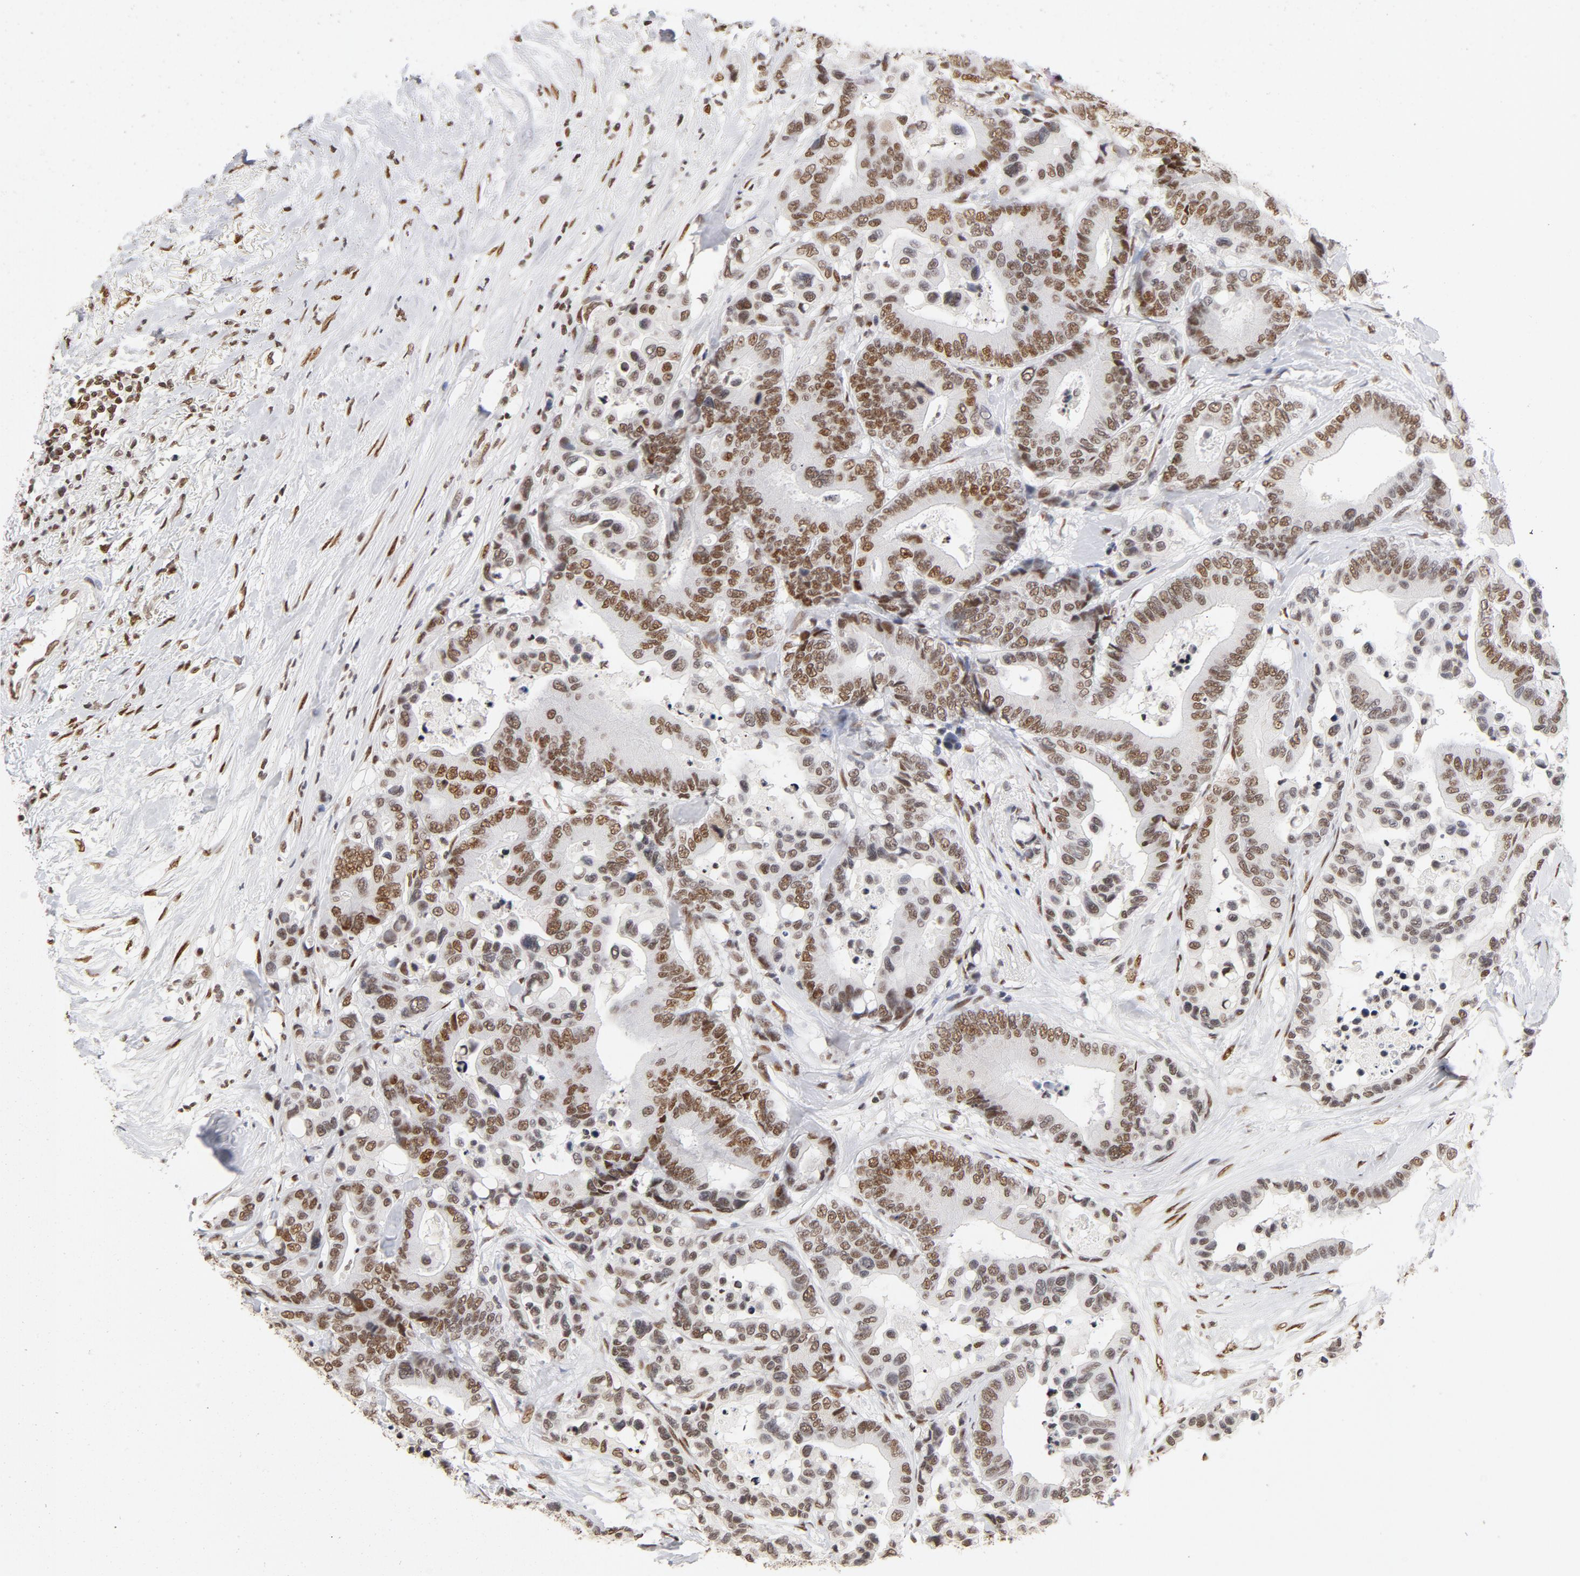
{"staining": {"intensity": "moderate", "quantity": ">75%", "location": "nuclear"}, "tissue": "colorectal cancer", "cell_type": "Tumor cells", "image_type": "cancer", "snomed": [{"axis": "morphology", "description": "Adenocarcinoma, NOS"}, {"axis": "topography", "description": "Colon"}], "caption": "This photomicrograph reveals immunohistochemistry staining of colorectal adenocarcinoma, with medium moderate nuclear expression in approximately >75% of tumor cells.", "gene": "TP53BP1", "patient": {"sex": "male", "age": 82}}